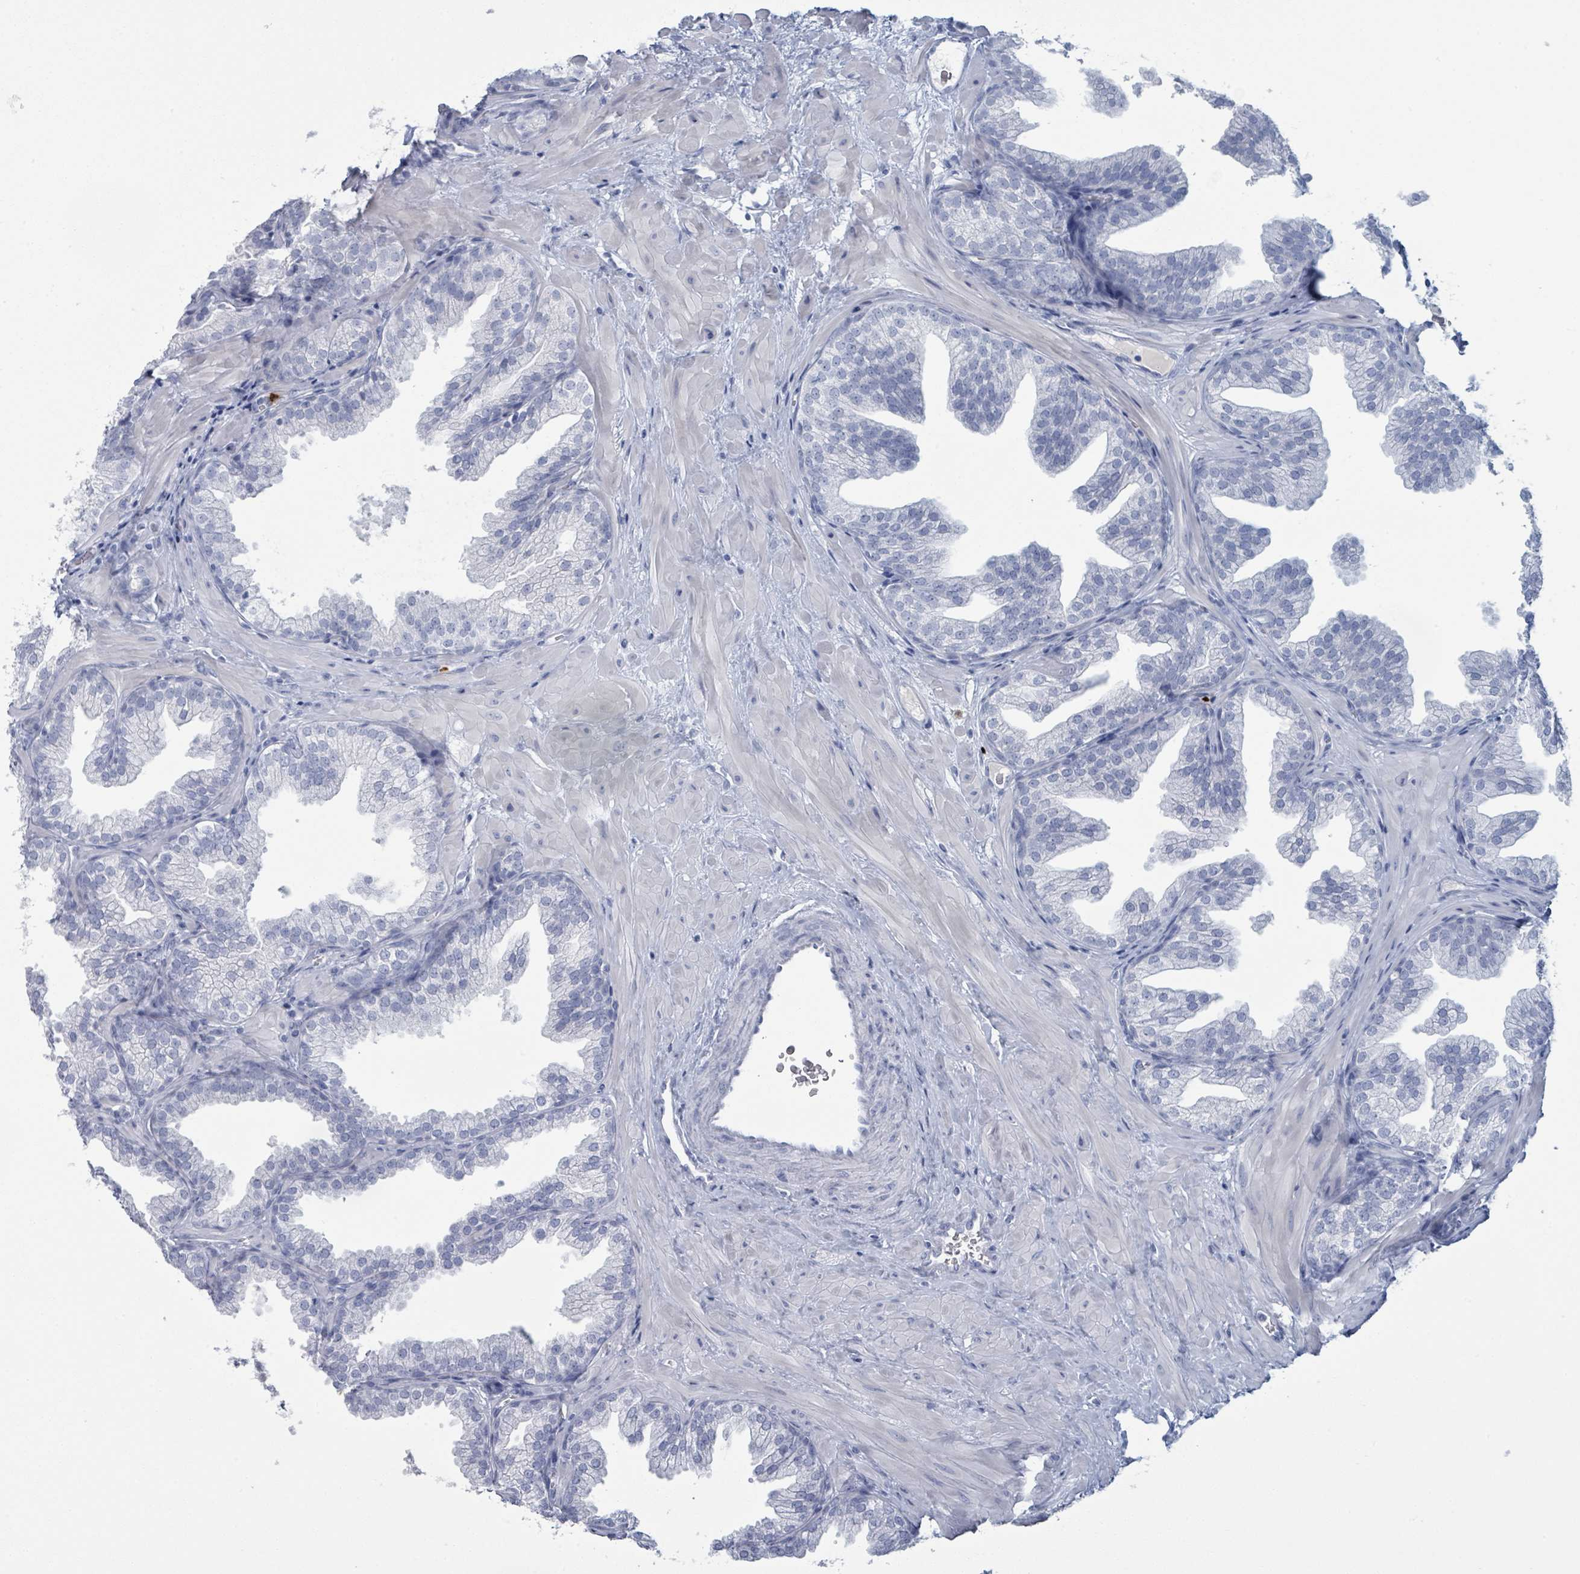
{"staining": {"intensity": "negative", "quantity": "none", "location": "none"}, "tissue": "prostate", "cell_type": "Glandular cells", "image_type": "normal", "snomed": [{"axis": "morphology", "description": "Normal tissue, NOS"}, {"axis": "topography", "description": "Prostate"}], "caption": "High power microscopy histopathology image of an immunohistochemistry micrograph of benign prostate, revealing no significant positivity in glandular cells. (Stains: DAB immunohistochemistry with hematoxylin counter stain, Microscopy: brightfield microscopy at high magnification).", "gene": "DEFA4", "patient": {"sex": "male", "age": 37}}